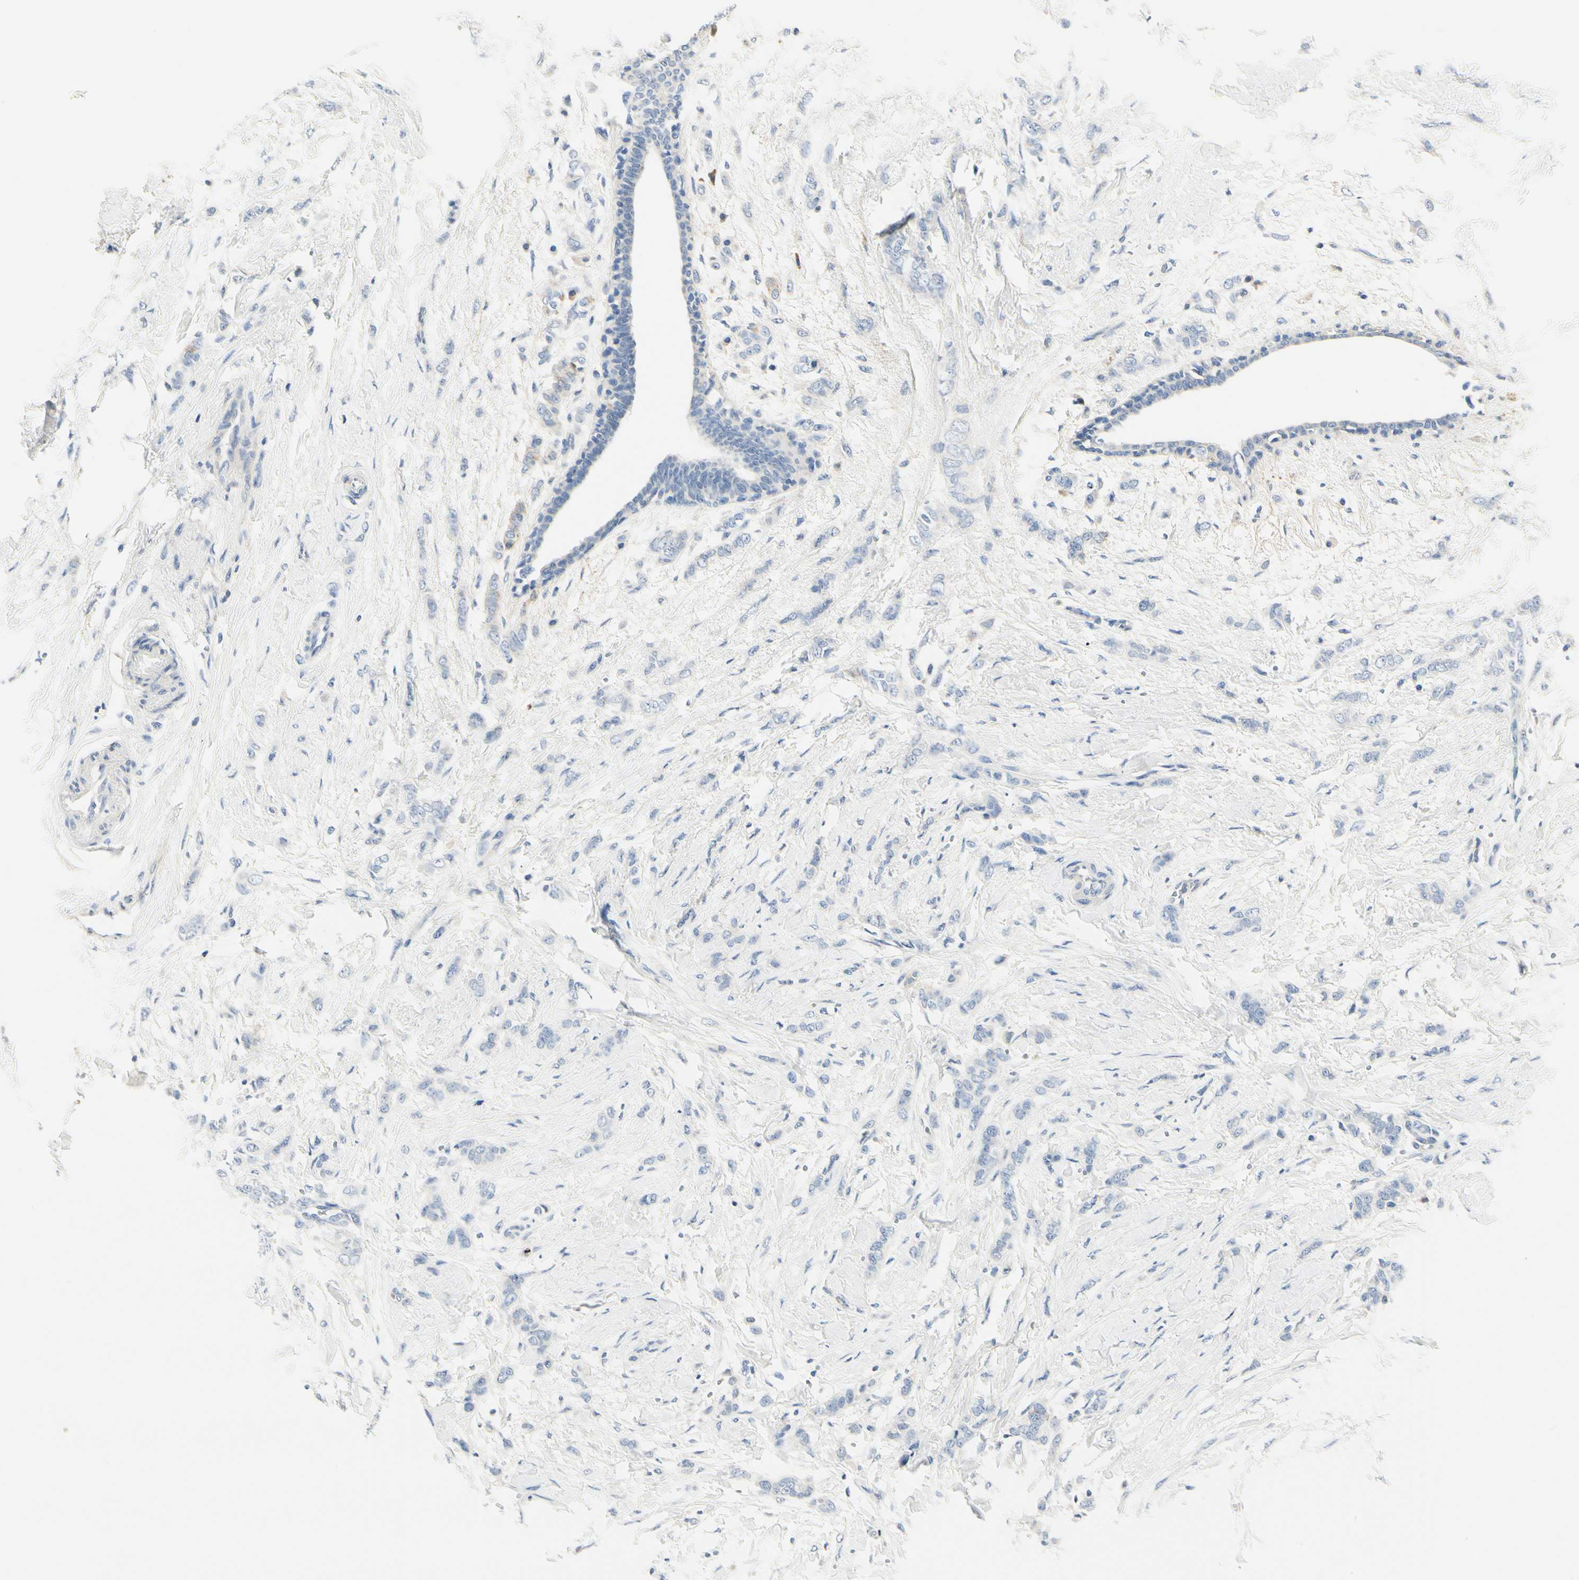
{"staining": {"intensity": "negative", "quantity": "none", "location": "none"}, "tissue": "breast cancer", "cell_type": "Tumor cells", "image_type": "cancer", "snomed": [{"axis": "morphology", "description": "Lobular carcinoma, in situ"}, {"axis": "morphology", "description": "Lobular carcinoma"}, {"axis": "topography", "description": "Breast"}], "caption": "IHC histopathology image of breast lobular carcinoma in situ stained for a protein (brown), which exhibits no expression in tumor cells.", "gene": "TGFBR3", "patient": {"sex": "female", "age": 41}}